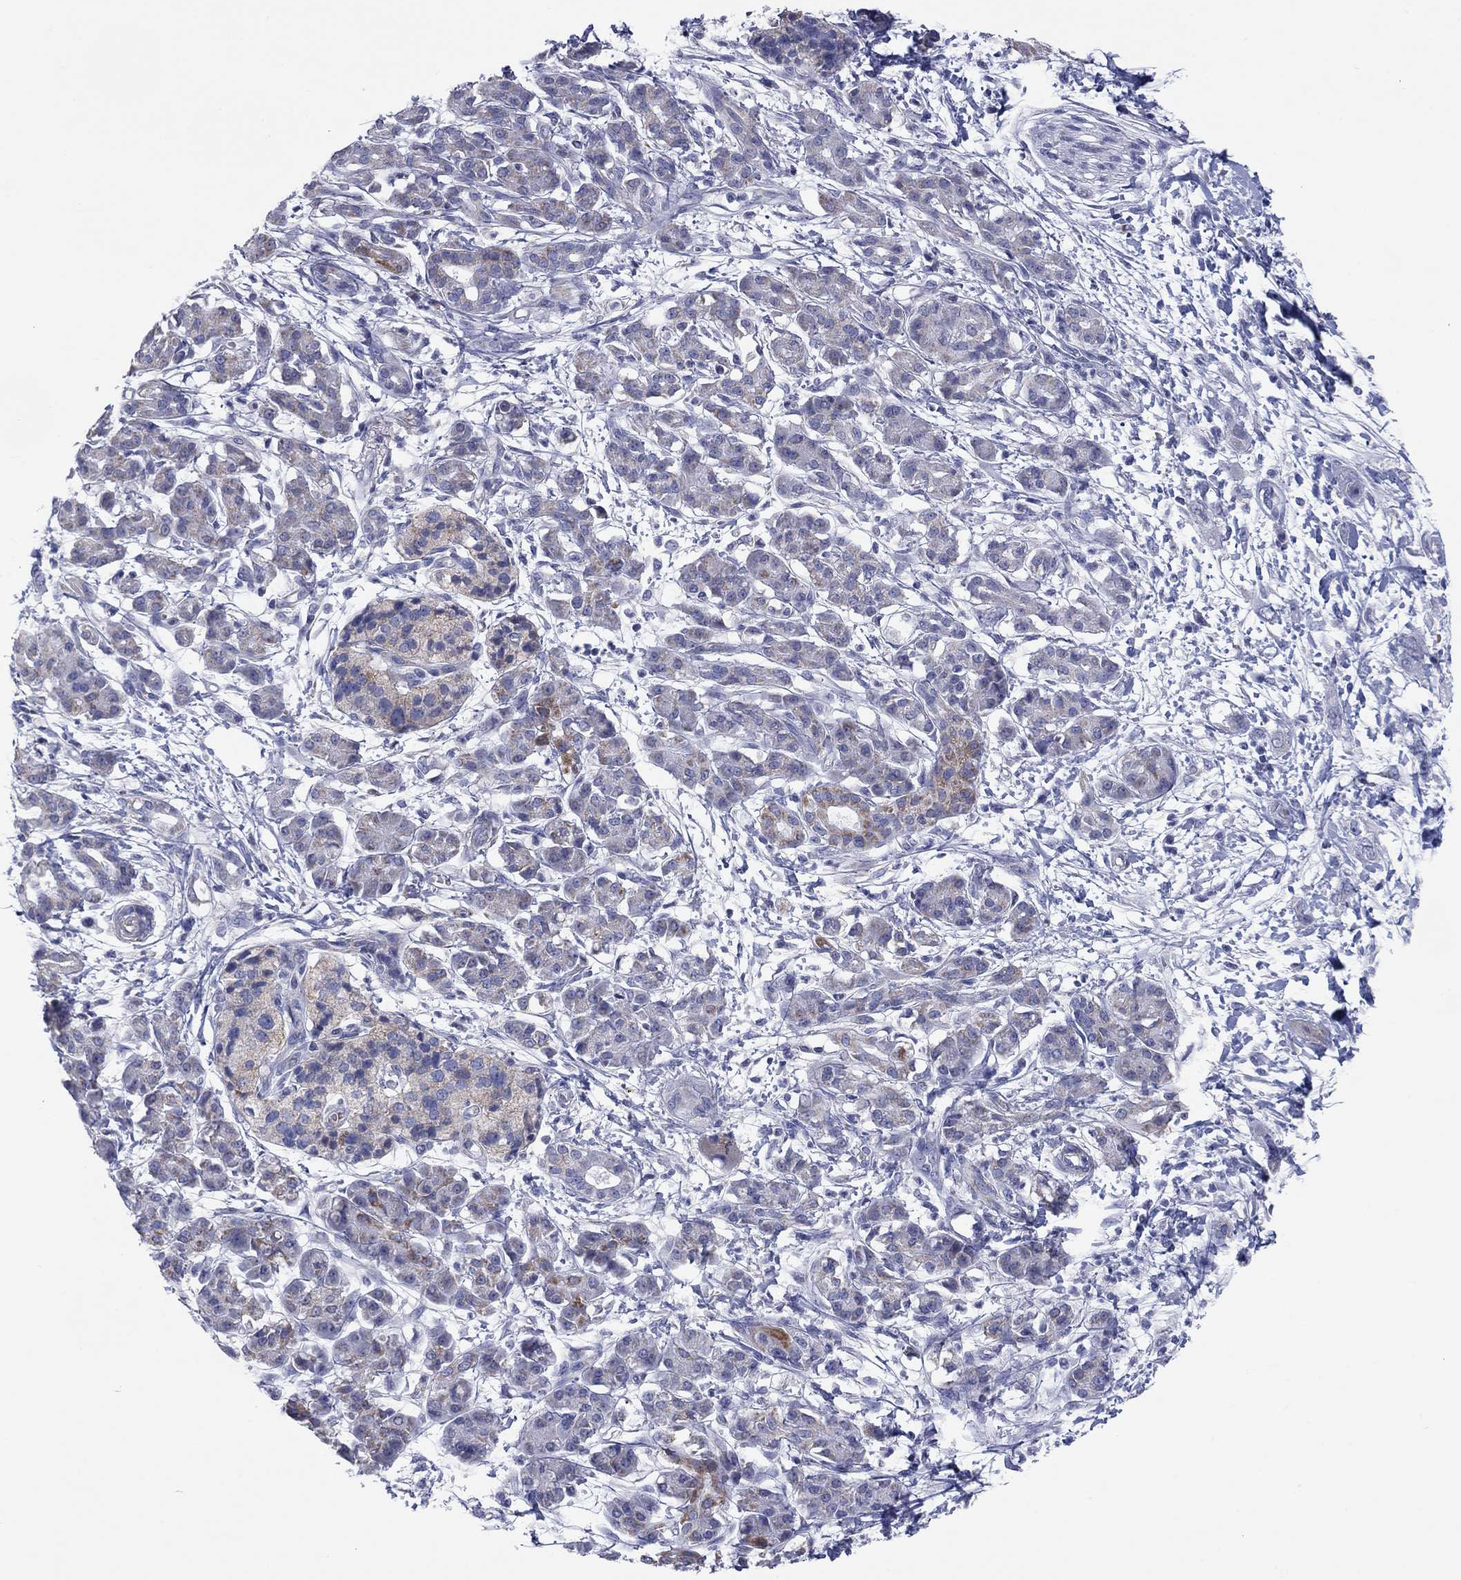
{"staining": {"intensity": "moderate", "quantity": "<25%", "location": "cytoplasmic/membranous"}, "tissue": "pancreatic cancer", "cell_type": "Tumor cells", "image_type": "cancer", "snomed": [{"axis": "morphology", "description": "Adenocarcinoma, NOS"}, {"axis": "topography", "description": "Pancreas"}], "caption": "Immunohistochemical staining of human pancreatic cancer (adenocarcinoma) shows moderate cytoplasmic/membranous protein expression in about <25% of tumor cells.", "gene": "MGST3", "patient": {"sex": "male", "age": 72}}